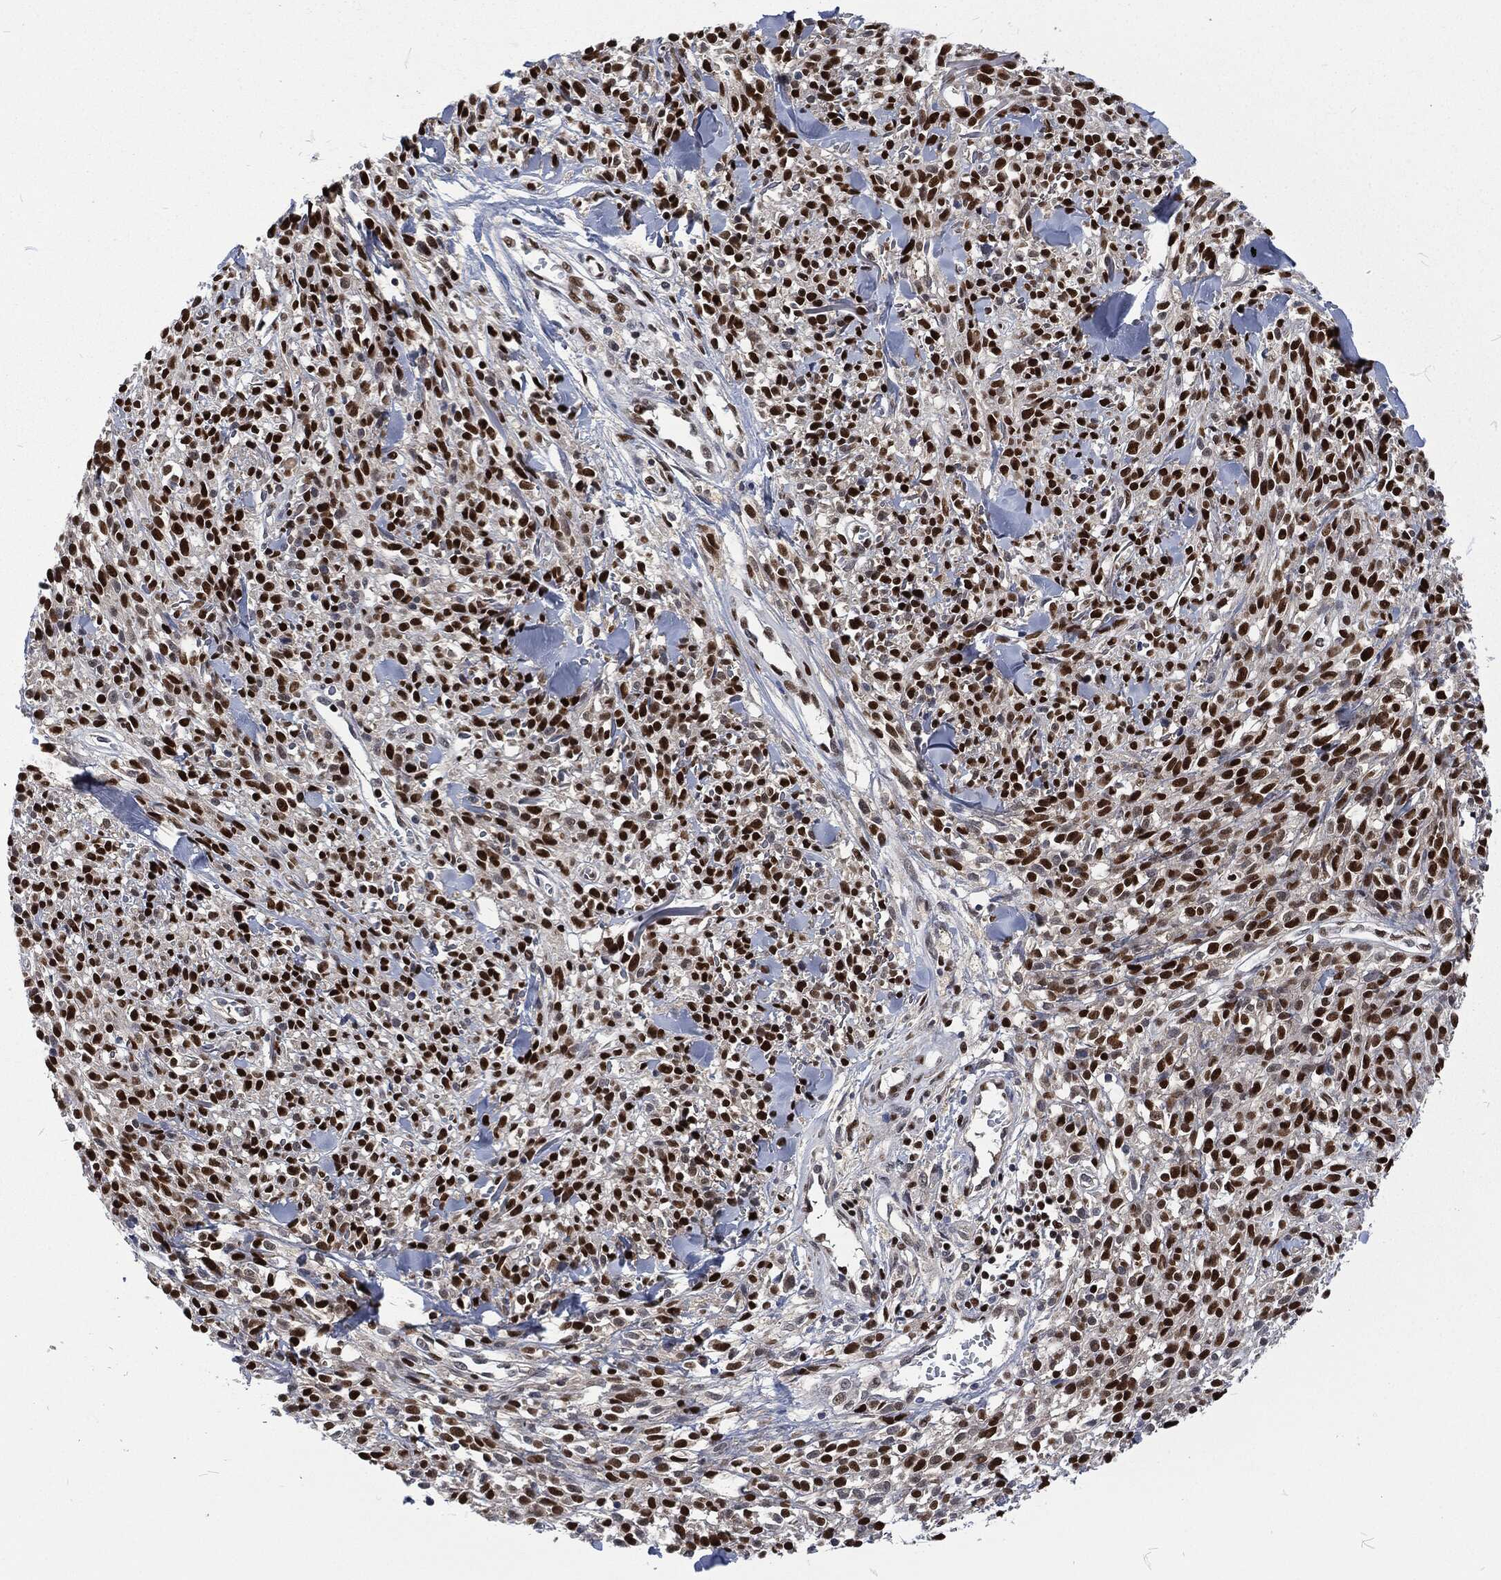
{"staining": {"intensity": "strong", "quantity": ">75%", "location": "nuclear"}, "tissue": "melanoma", "cell_type": "Tumor cells", "image_type": "cancer", "snomed": [{"axis": "morphology", "description": "Malignant melanoma, NOS"}, {"axis": "topography", "description": "Skin"}, {"axis": "topography", "description": "Skin of trunk"}], "caption": "A histopathology image showing strong nuclear staining in approximately >75% of tumor cells in malignant melanoma, as visualized by brown immunohistochemical staining.", "gene": "DCPS", "patient": {"sex": "male", "age": 74}}